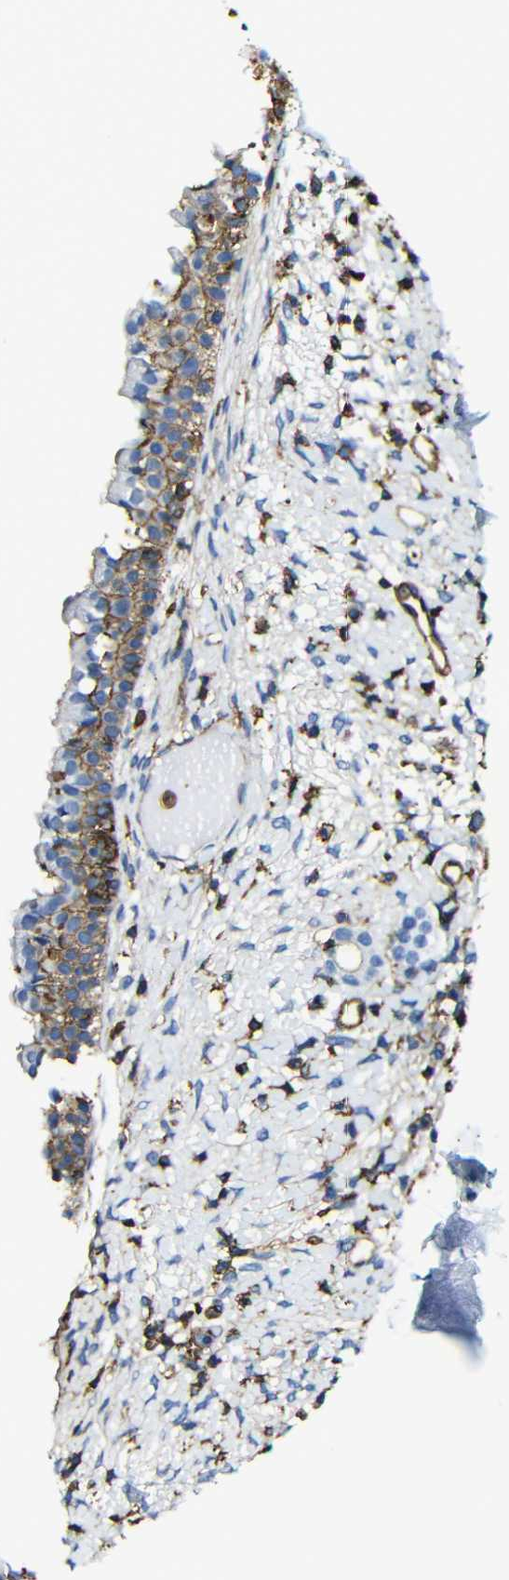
{"staining": {"intensity": "moderate", "quantity": "25%-75%", "location": "cytoplasmic/membranous"}, "tissue": "nasopharynx", "cell_type": "Respiratory epithelial cells", "image_type": "normal", "snomed": [{"axis": "morphology", "description": "Normal tissue, NOS"}, {"axis": "topography", "description": "Nasopharynx"}], "caption": "Immunohistochemical staining of benign human nasopharynx shows medium levels of moderate cytoplasmic/membranous staining in about 25%-75% of respiratory epithelial cells.", "gene": "MSN", "patient": {"sex": "male", "age": 22}}